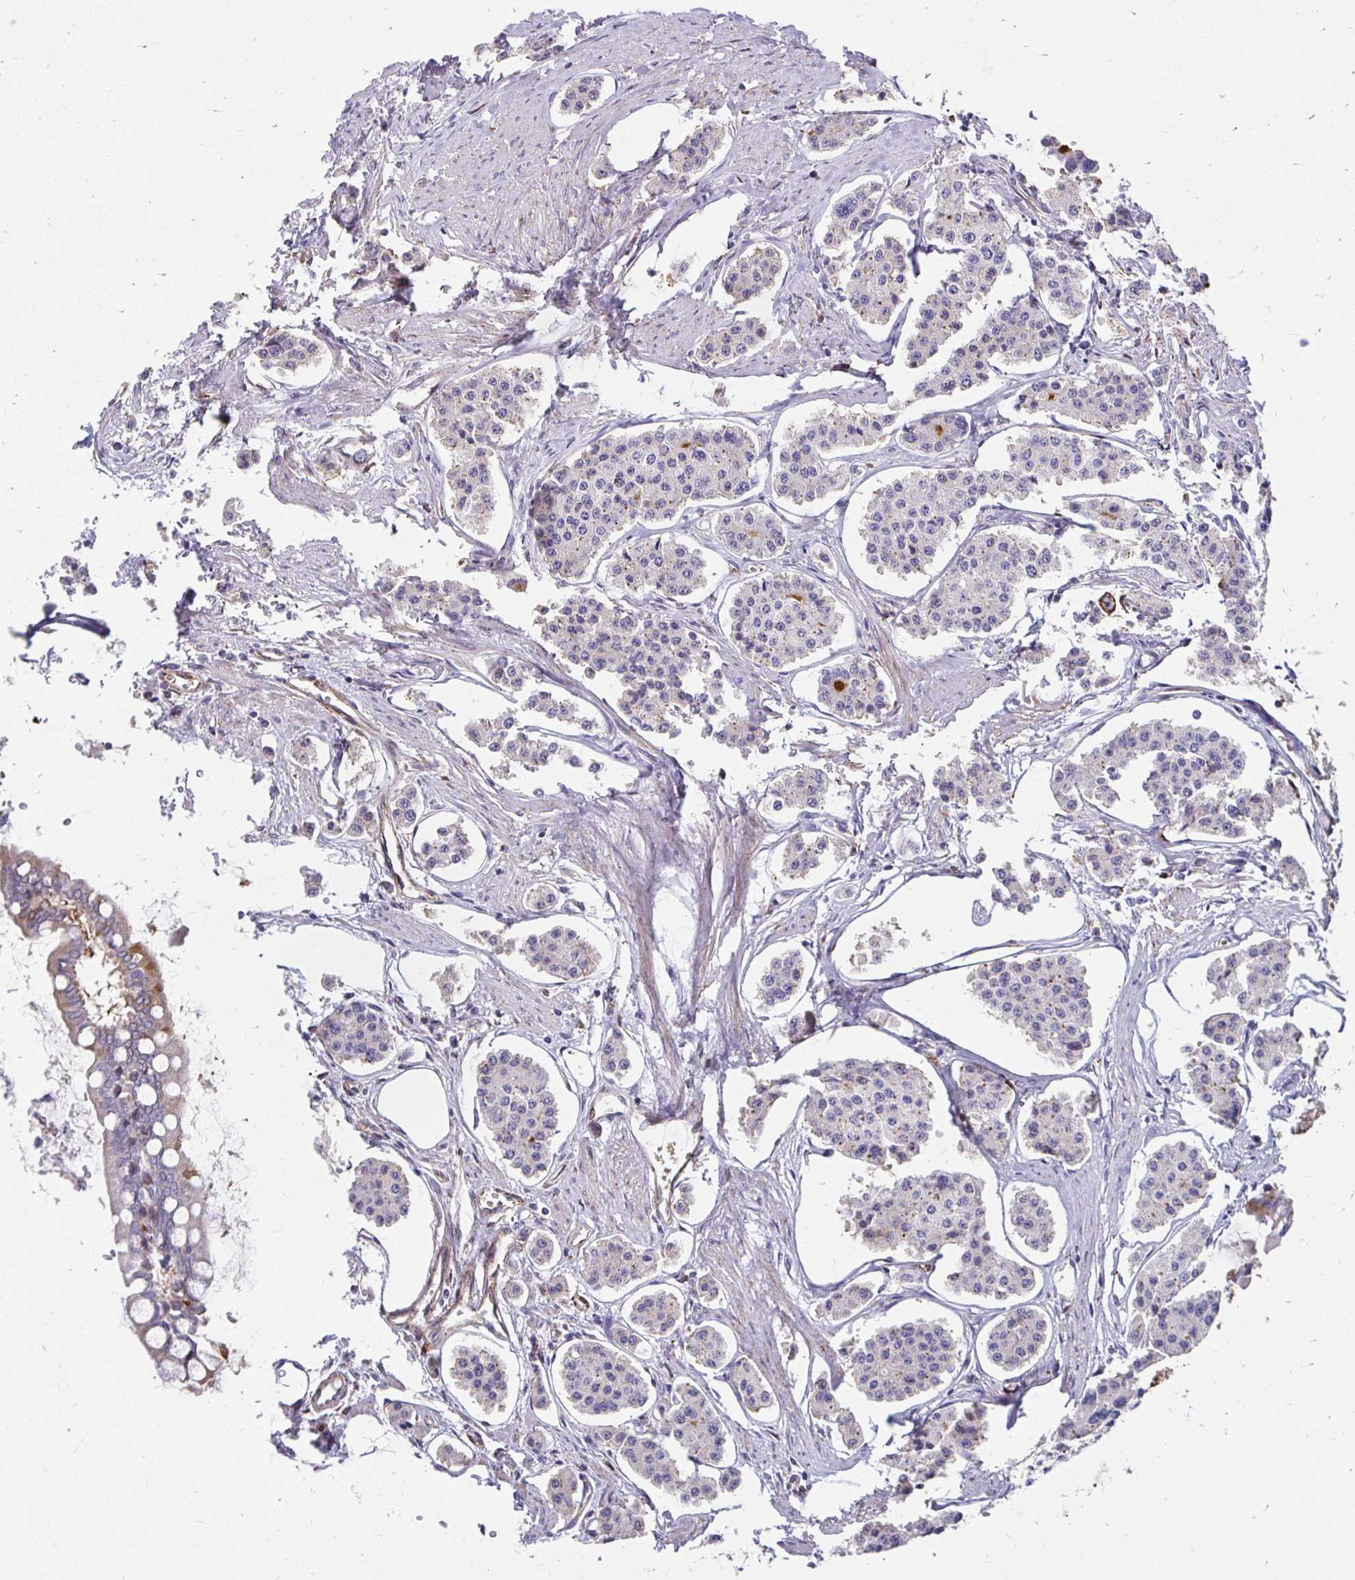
{"staining": {"intensity": "negative", "quantity": "none", "location": "none"}, "tissue": "carcinoid", "cell_type": "Tumor cells", "image_type": "cancer", "snomed": [{"axis": "morphology", "description": "Carcinoid, malignant, NOS"}, {"axis": "topography", "description": "Small intestine"}], "caption": "The image displays no staining of tumor cells in carcinoid.", "gene": "CDKL1", "patient": {"sex": "female", "age": 65}}